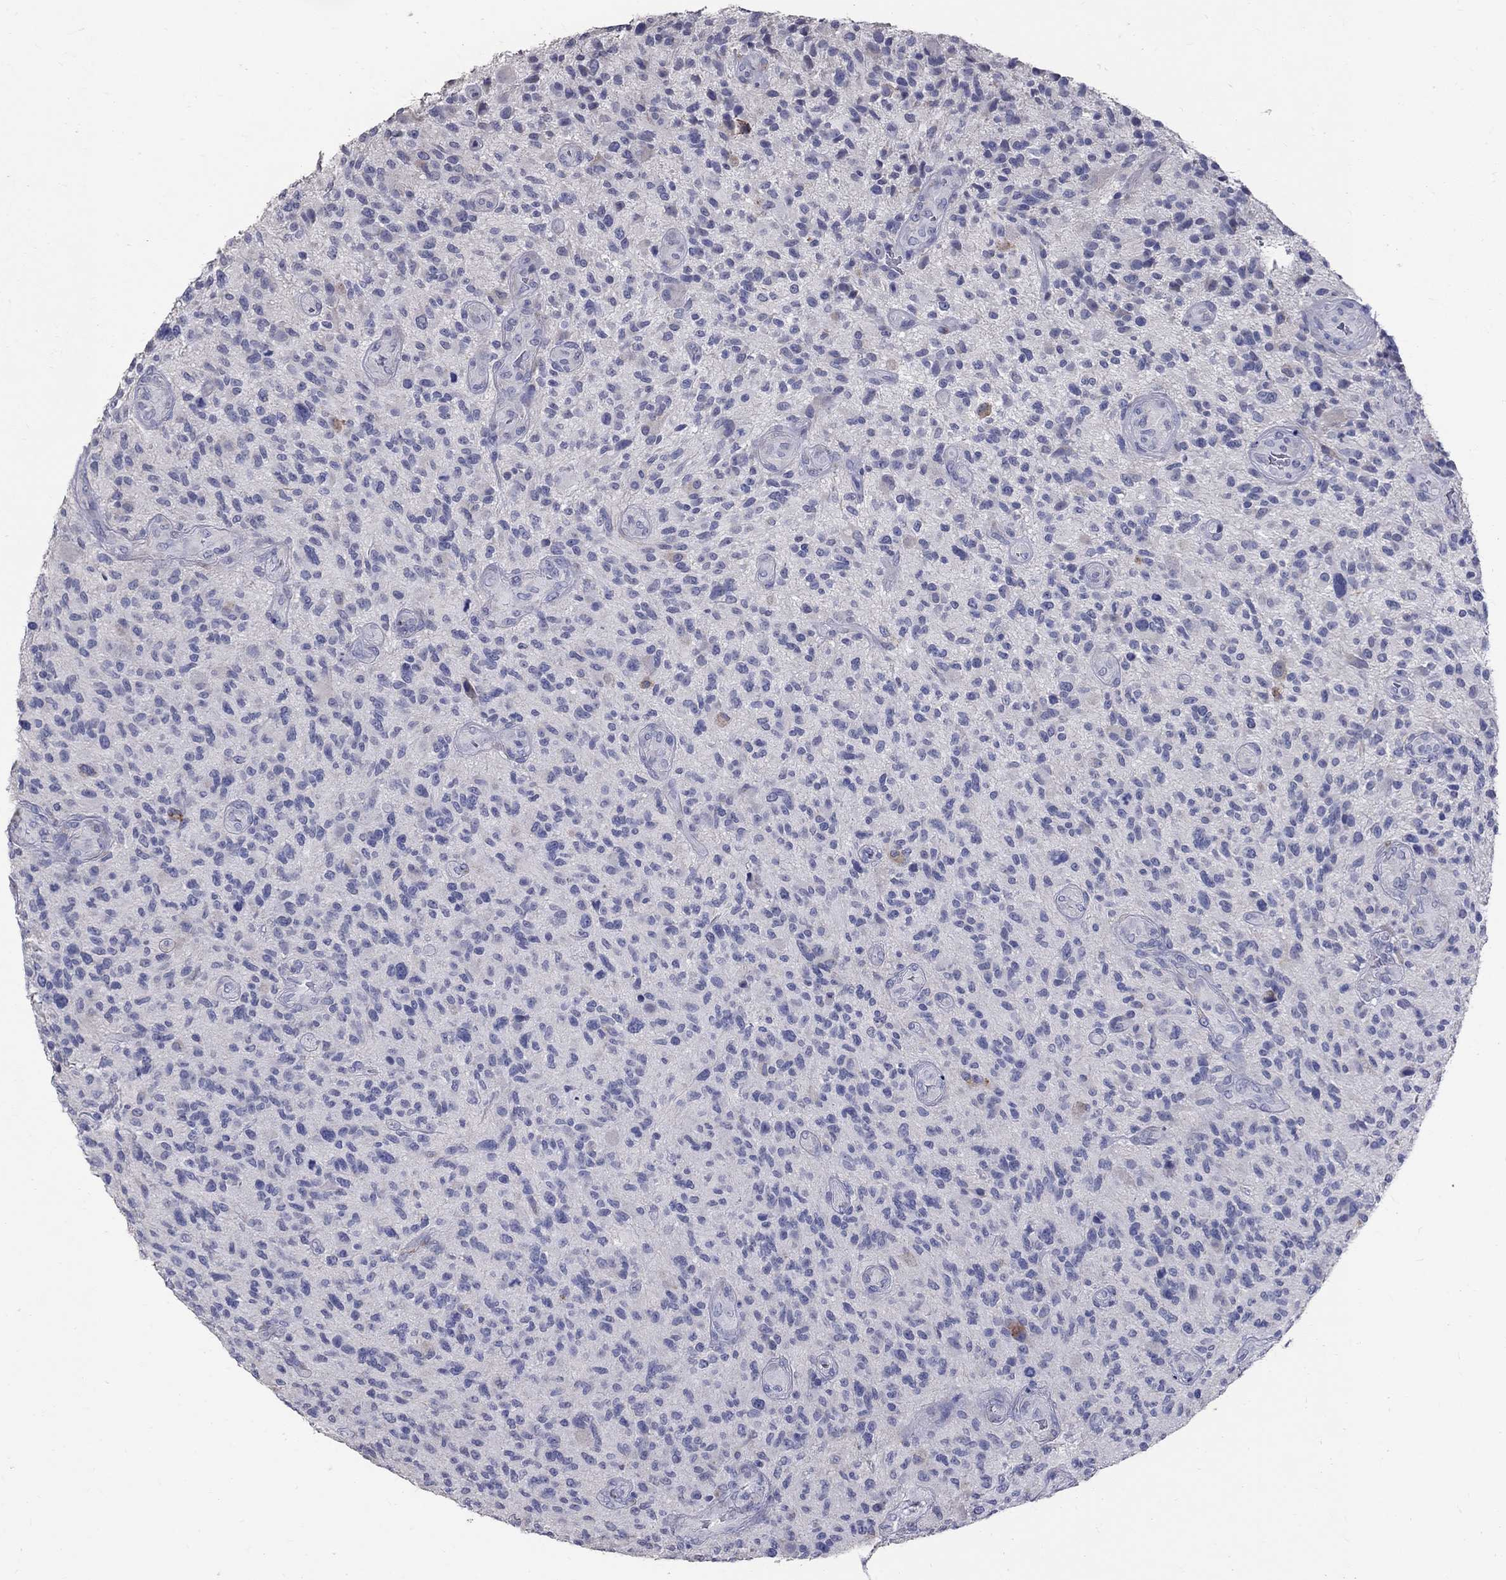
{"staining": {"intensity": "weak", "quantity": "<25%", "location": "cytoplasmic/membranous"}, "tissue": "glioma", "cell_type": "Tumor cells", "image_type": "cancer", "snomed": [{"axis": "morphology", "description": "Glioma, malignant, High grade"}, {"axis": "topography", "description": "Brain"}], "caption": "This histopathology image is of glioma stained with IHC to label a protein in brown with the nuclei are counter-stained blue. There is no expression in tumor cells.", "gene": "ANXA10", "patient": {"sex": "male", "age": 47}}